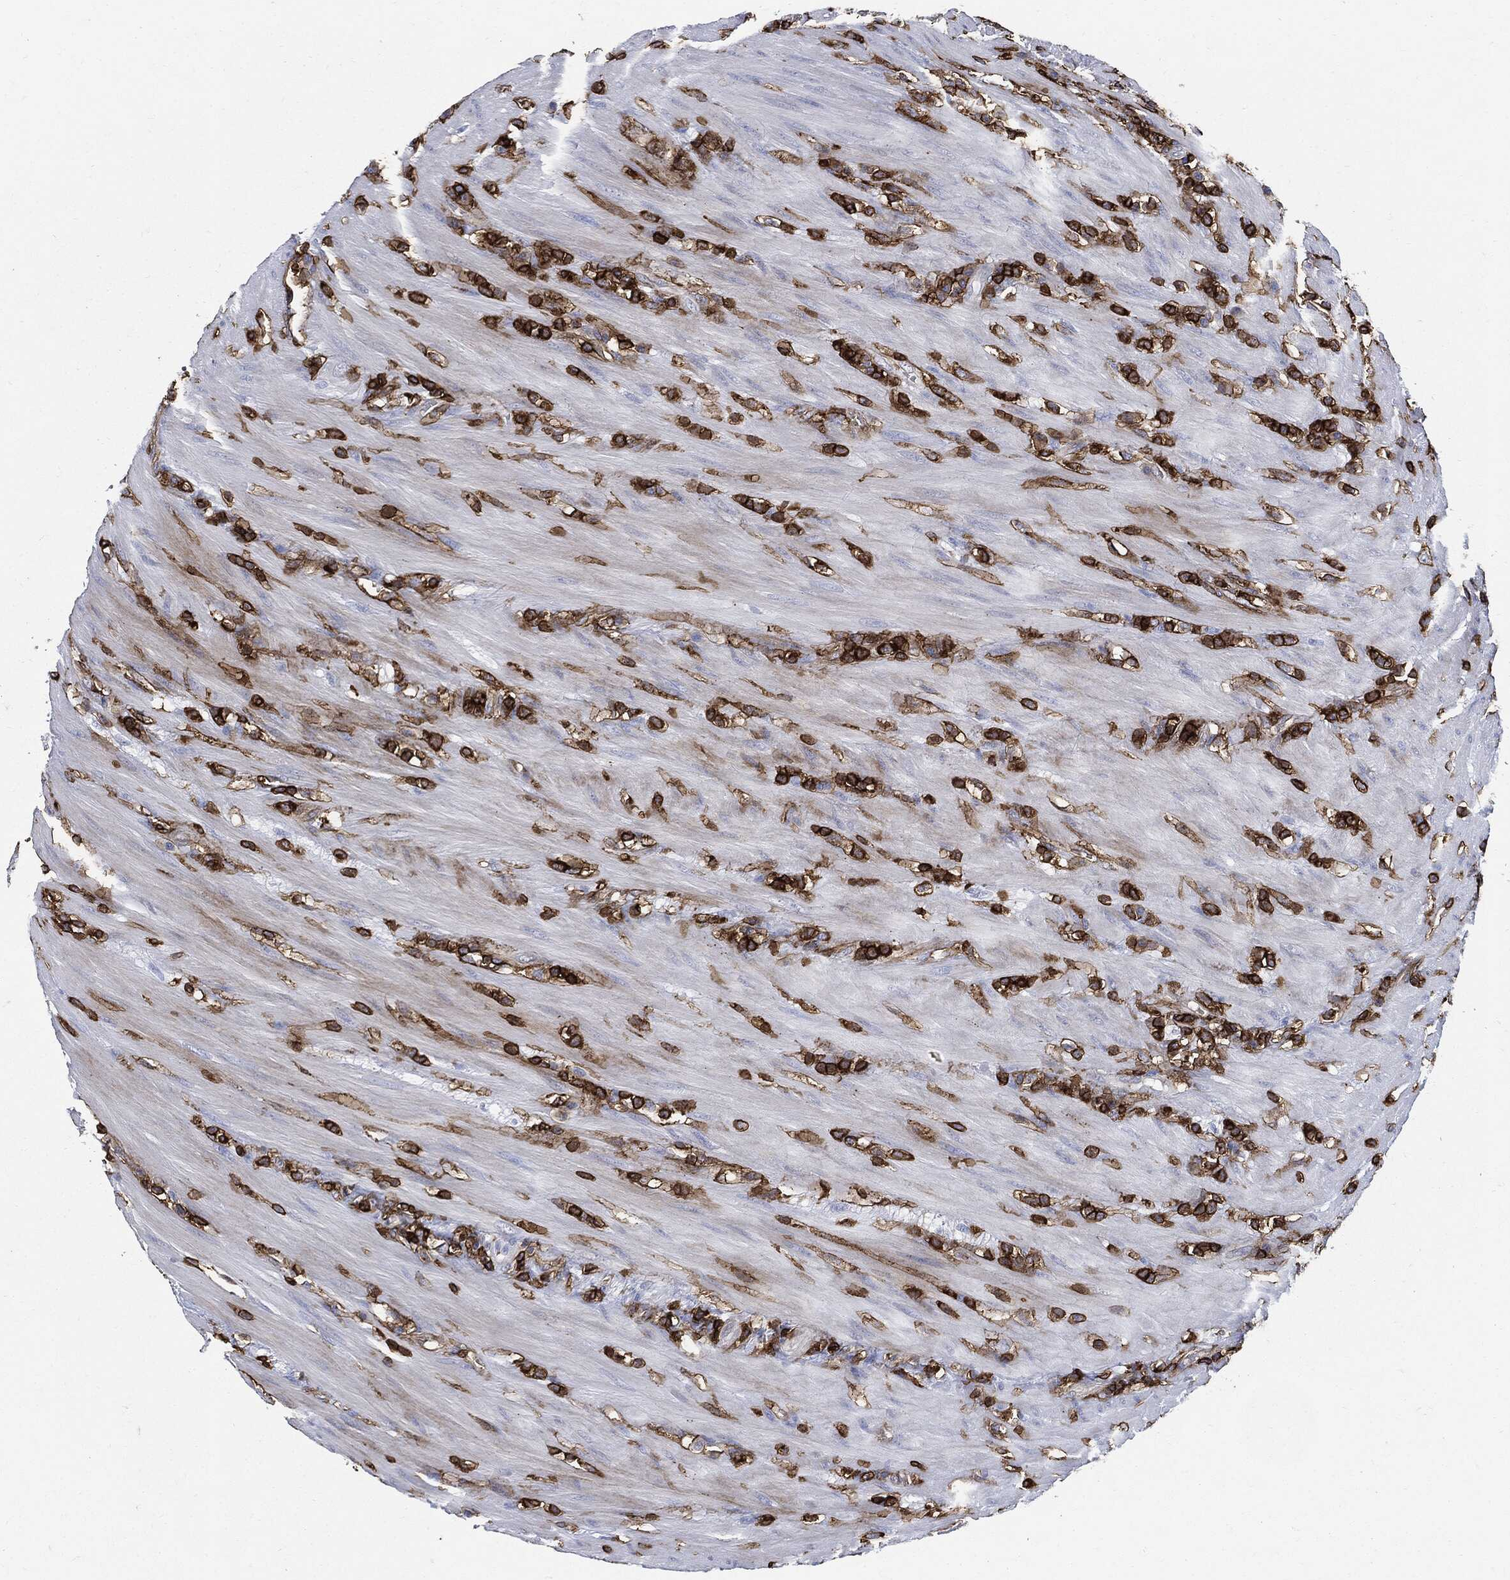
{"staining": {"intensity": "negative", "quantity": "none", "location": "none"}, "tissue": "colorectal cancer", "cell_type": "Tumor cells", "image_type": "cancer", "snomed": [{"axis": "morphology", "description": "Adenocarcinoma, NOS"}, {"axis": "topography", "description": "Colon"}], "caption": "Immunohistochemistry (IHC) histopathology image of neoplastic tissue: human colorectal cancer stained with DAB (3,3'-diaminobenzidine) shows no significant protein positivity in tumor cells.", "gene": "PTPRC", "patient": {"sex": "female", "age": 67}}